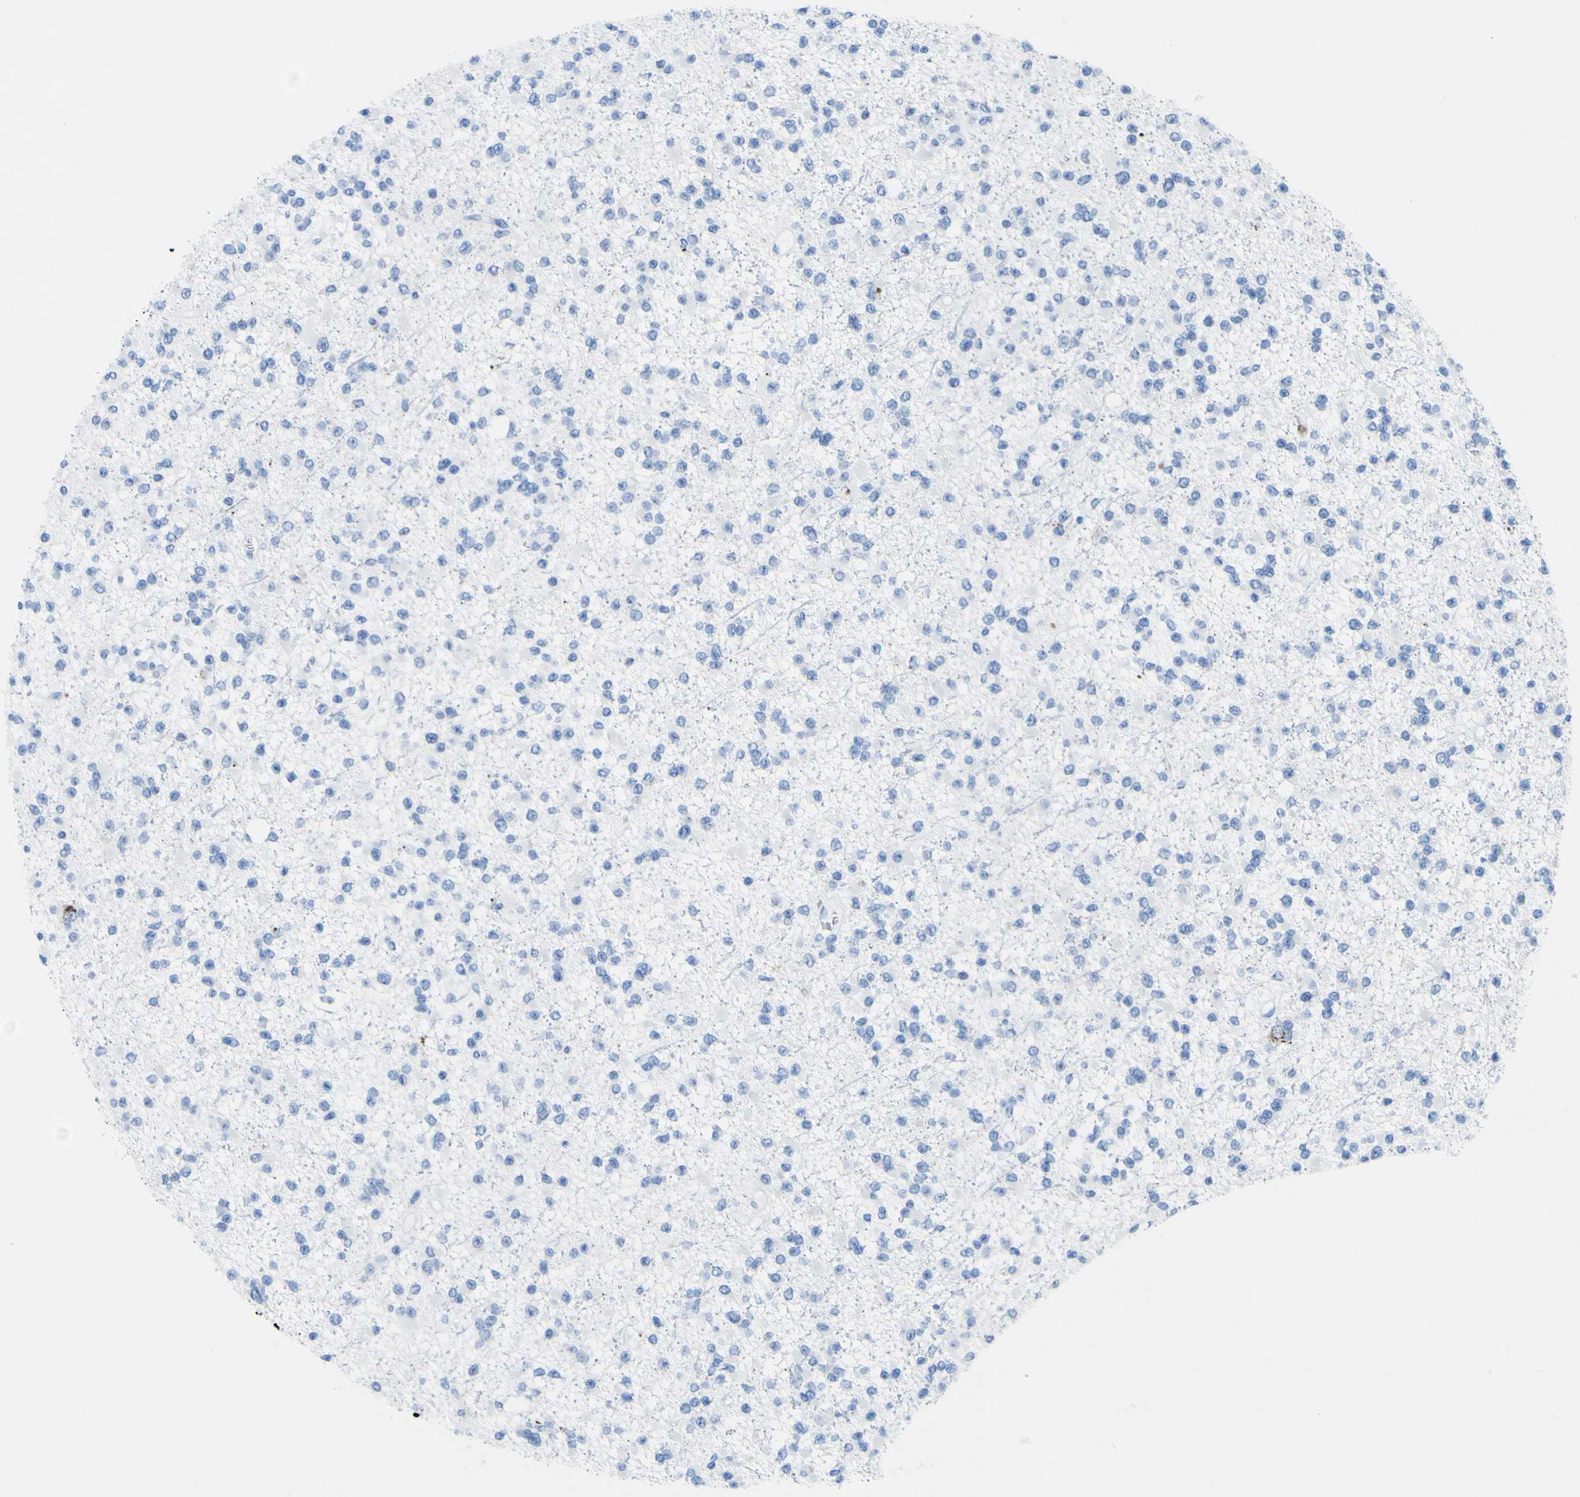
{"staining": {"intensity": "negative", "quantity": "none", "location": "none"}, "tissue": "glioma", "cell_type": "Tumor cells", "image_type": "cancer", "snomed": [{"axis": "morphology", "description": "Glioma, malignant, Low grade"}, {"axis": "topography", "description": "Brain"}], "caption": "Glioma was stained to show a protein in brown. There is no significant expression in tumor cells. The staining is performed using DAB (3,3'-diaminobenzidine) brown chromogen with nuclei counter-stained in using hematoxylin.", "gene": "PLD3", "patient": {"sex": "female", "age": 22}}